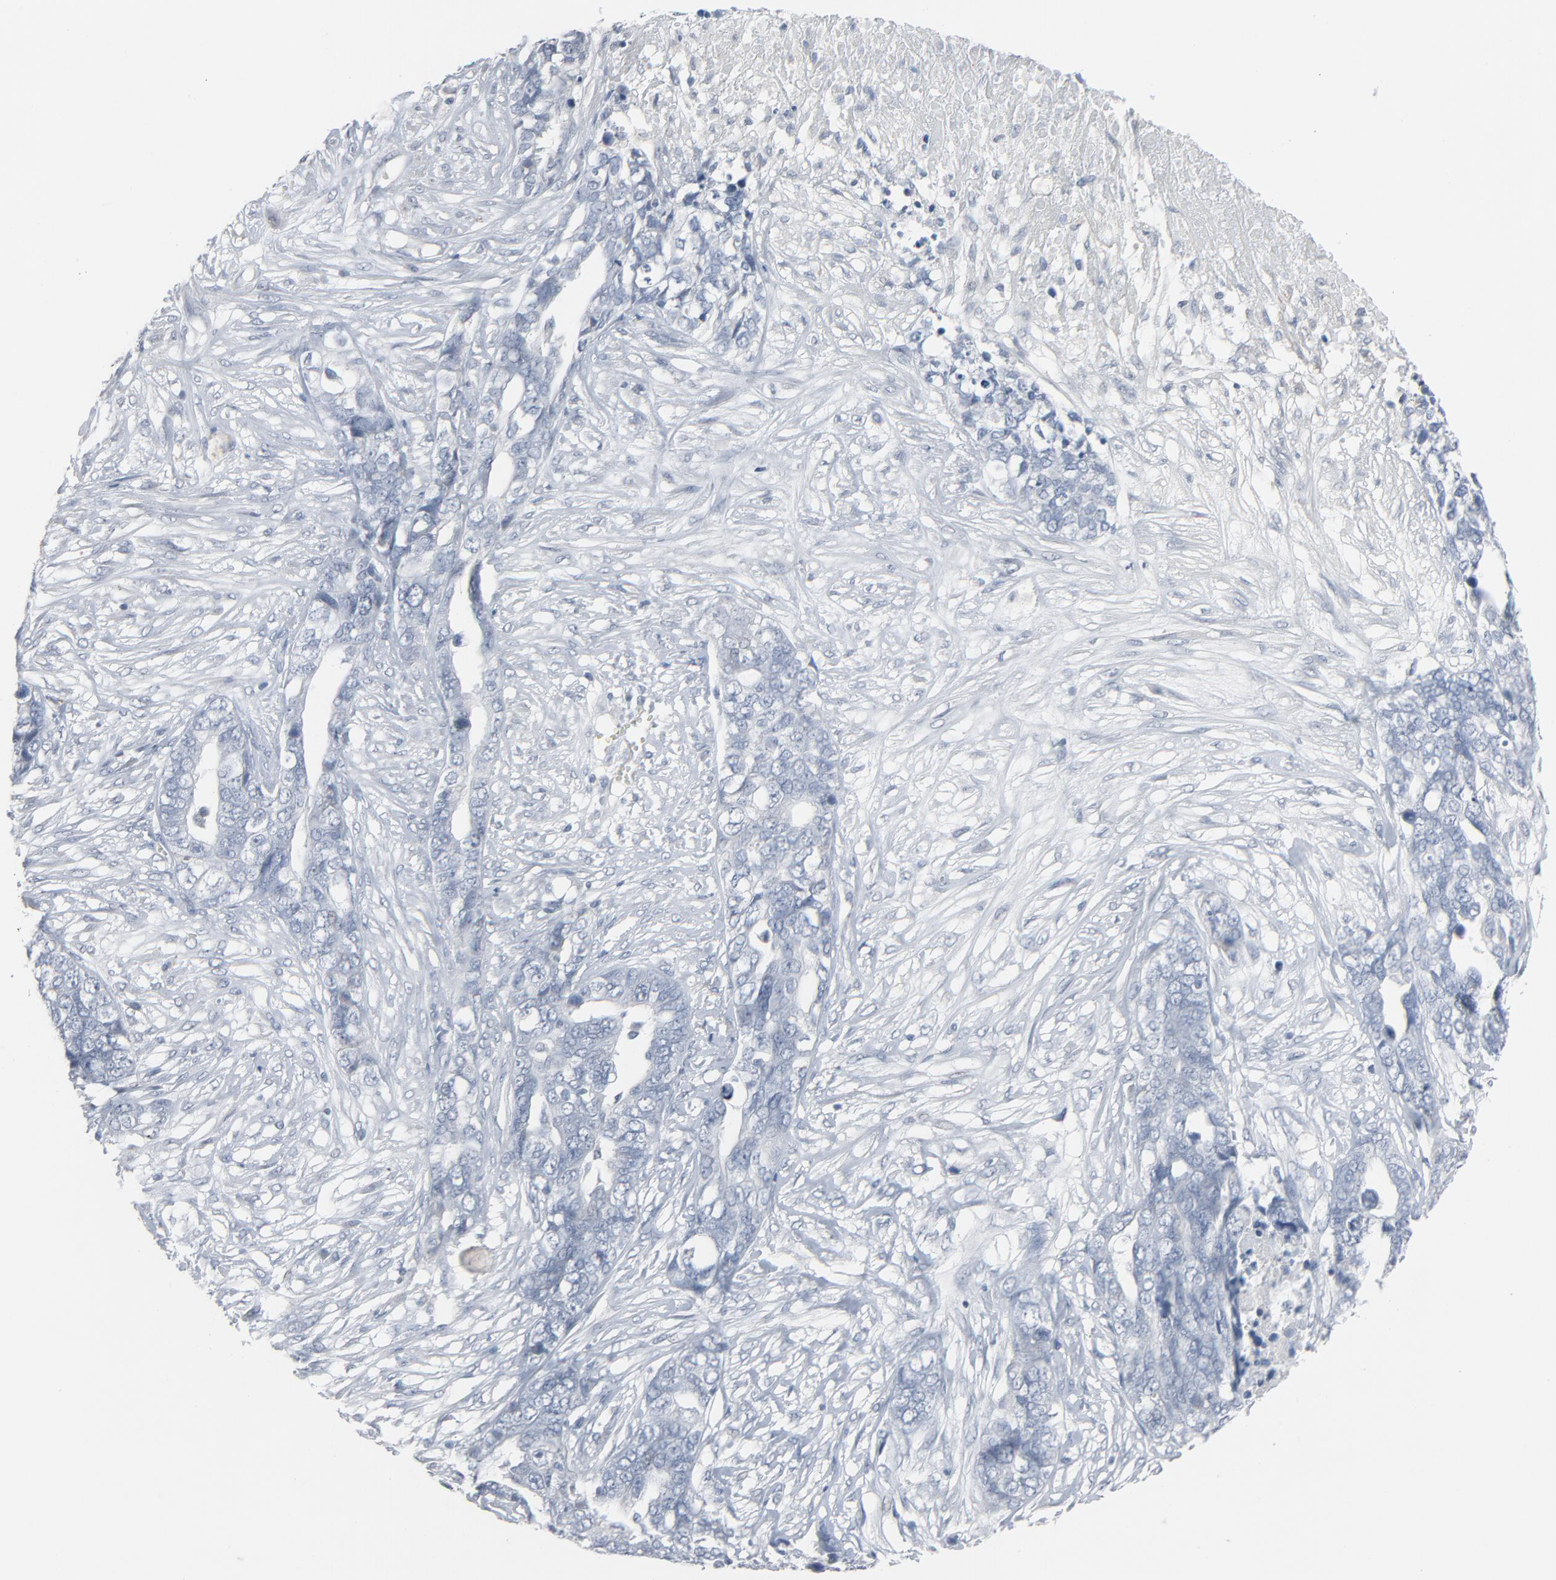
{"staining": {"intensity": "negative", "quantity": "none", "location": "none"}, "tissue": "ovarian cancer", "cell_type": "Tumor cells", "image_type": "cancer", "snomed": [{"axis": "morphology", "description": "Normal tissue, NOS"}, {"axis": "morphology", "description": "Cystadenocarcinoma, serous, NOS"}, {"axis": "topography", "description": "Fallopian tube"}, {"axis": "topography", "description": "Ovary"}], "caption": "Immunohistochemical staining of human ovarian cancer (serous cystadenocarcinoma) demonstrates no significant expression in tumor cells.", "gene": "SAGE1", "patient": {"sex": "female", "age": 56}}